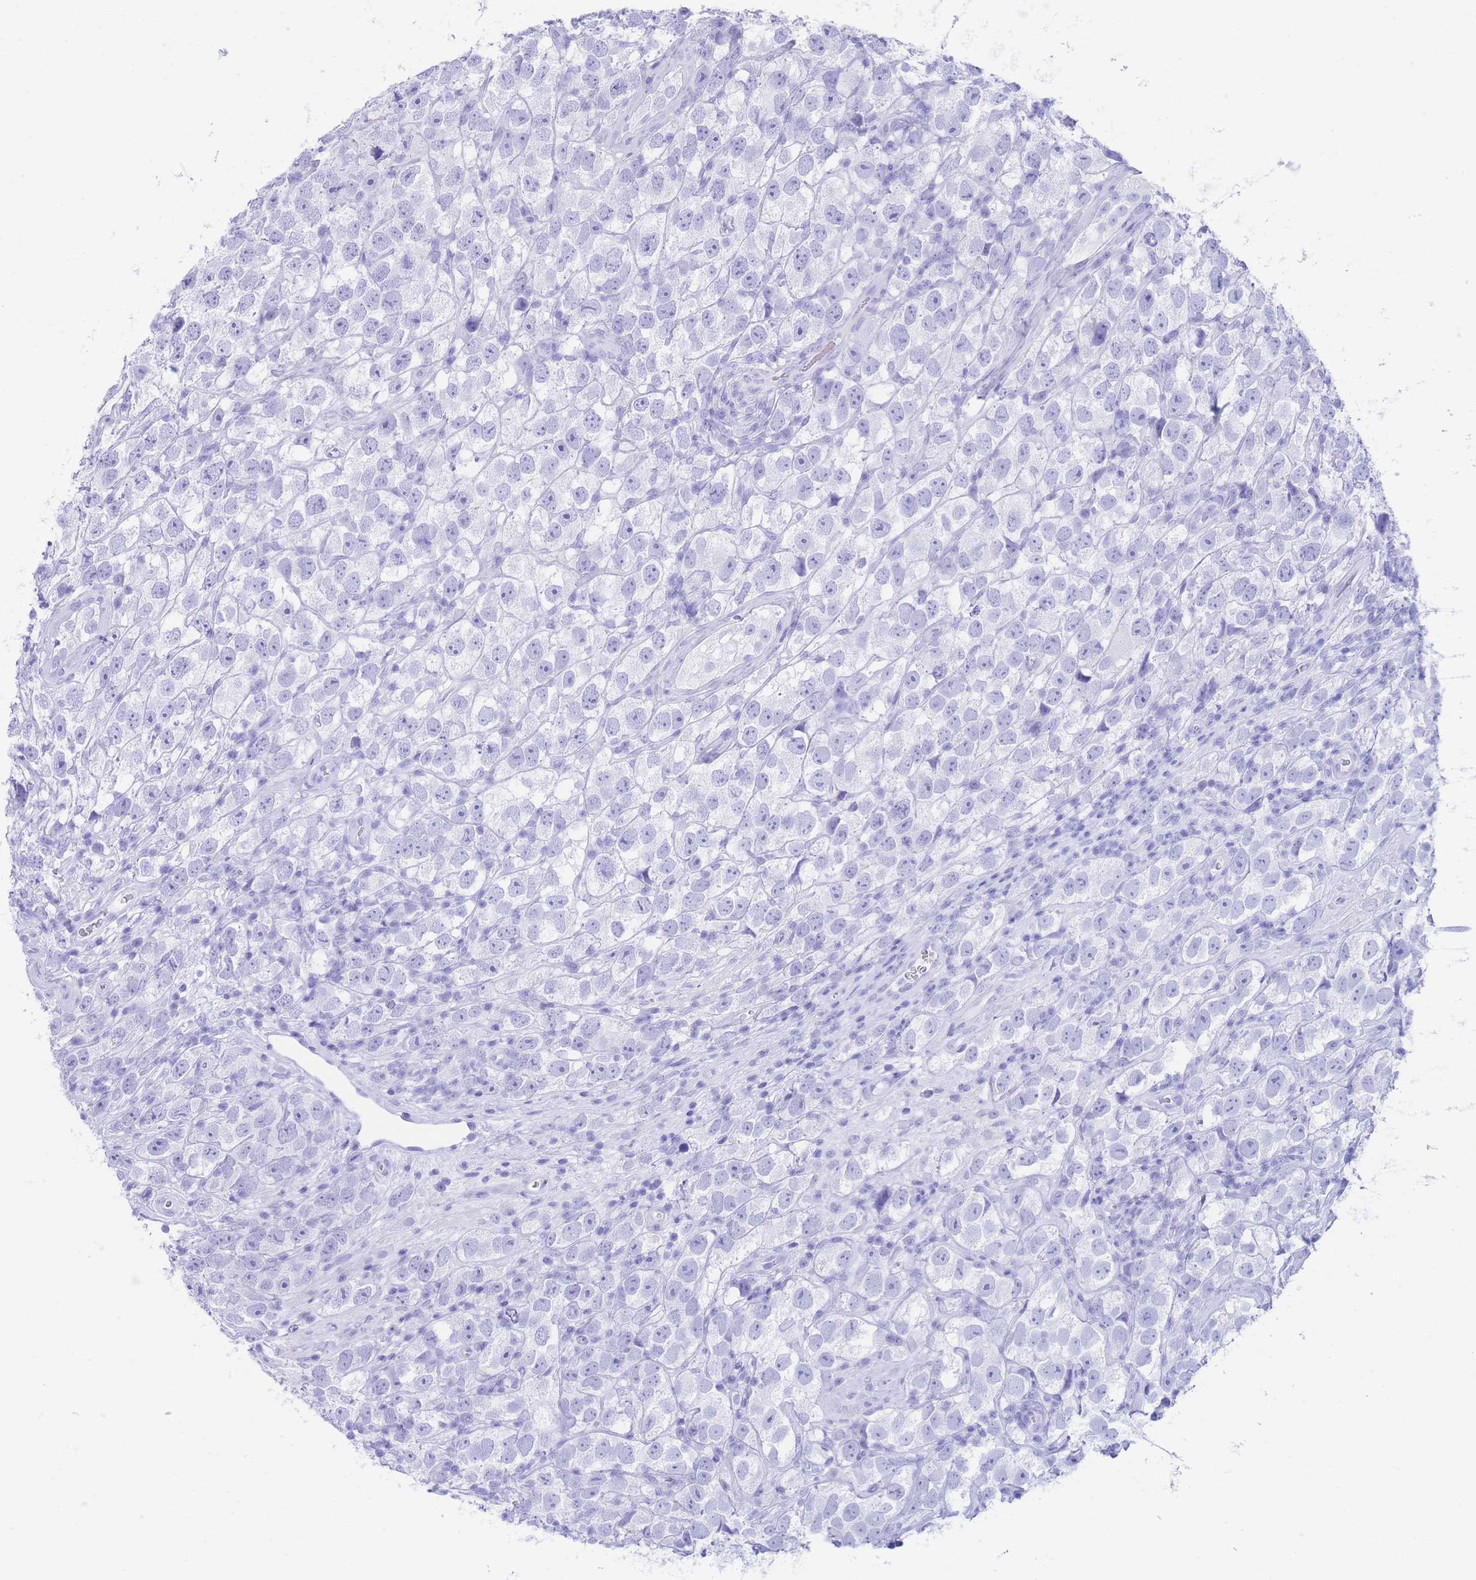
{"staining": {"intensity": "negative", "quantity": "none", "location": "none"}, "tissue": "testis cancer", "cell_type": "Tumor cells", "image_type": "cancer", "snomed": [{"axis": "morphology", "description": "Seminoma, NOS"}, {"axis": "topography", "description": "Testis"}], "caption": "Testis cancer (seminoma) was stained to show a protein in brown. There is no significant staining in tumor cells.", "gene": "SLCO1B3", "patient": {"sex": "male", "age": 26}}